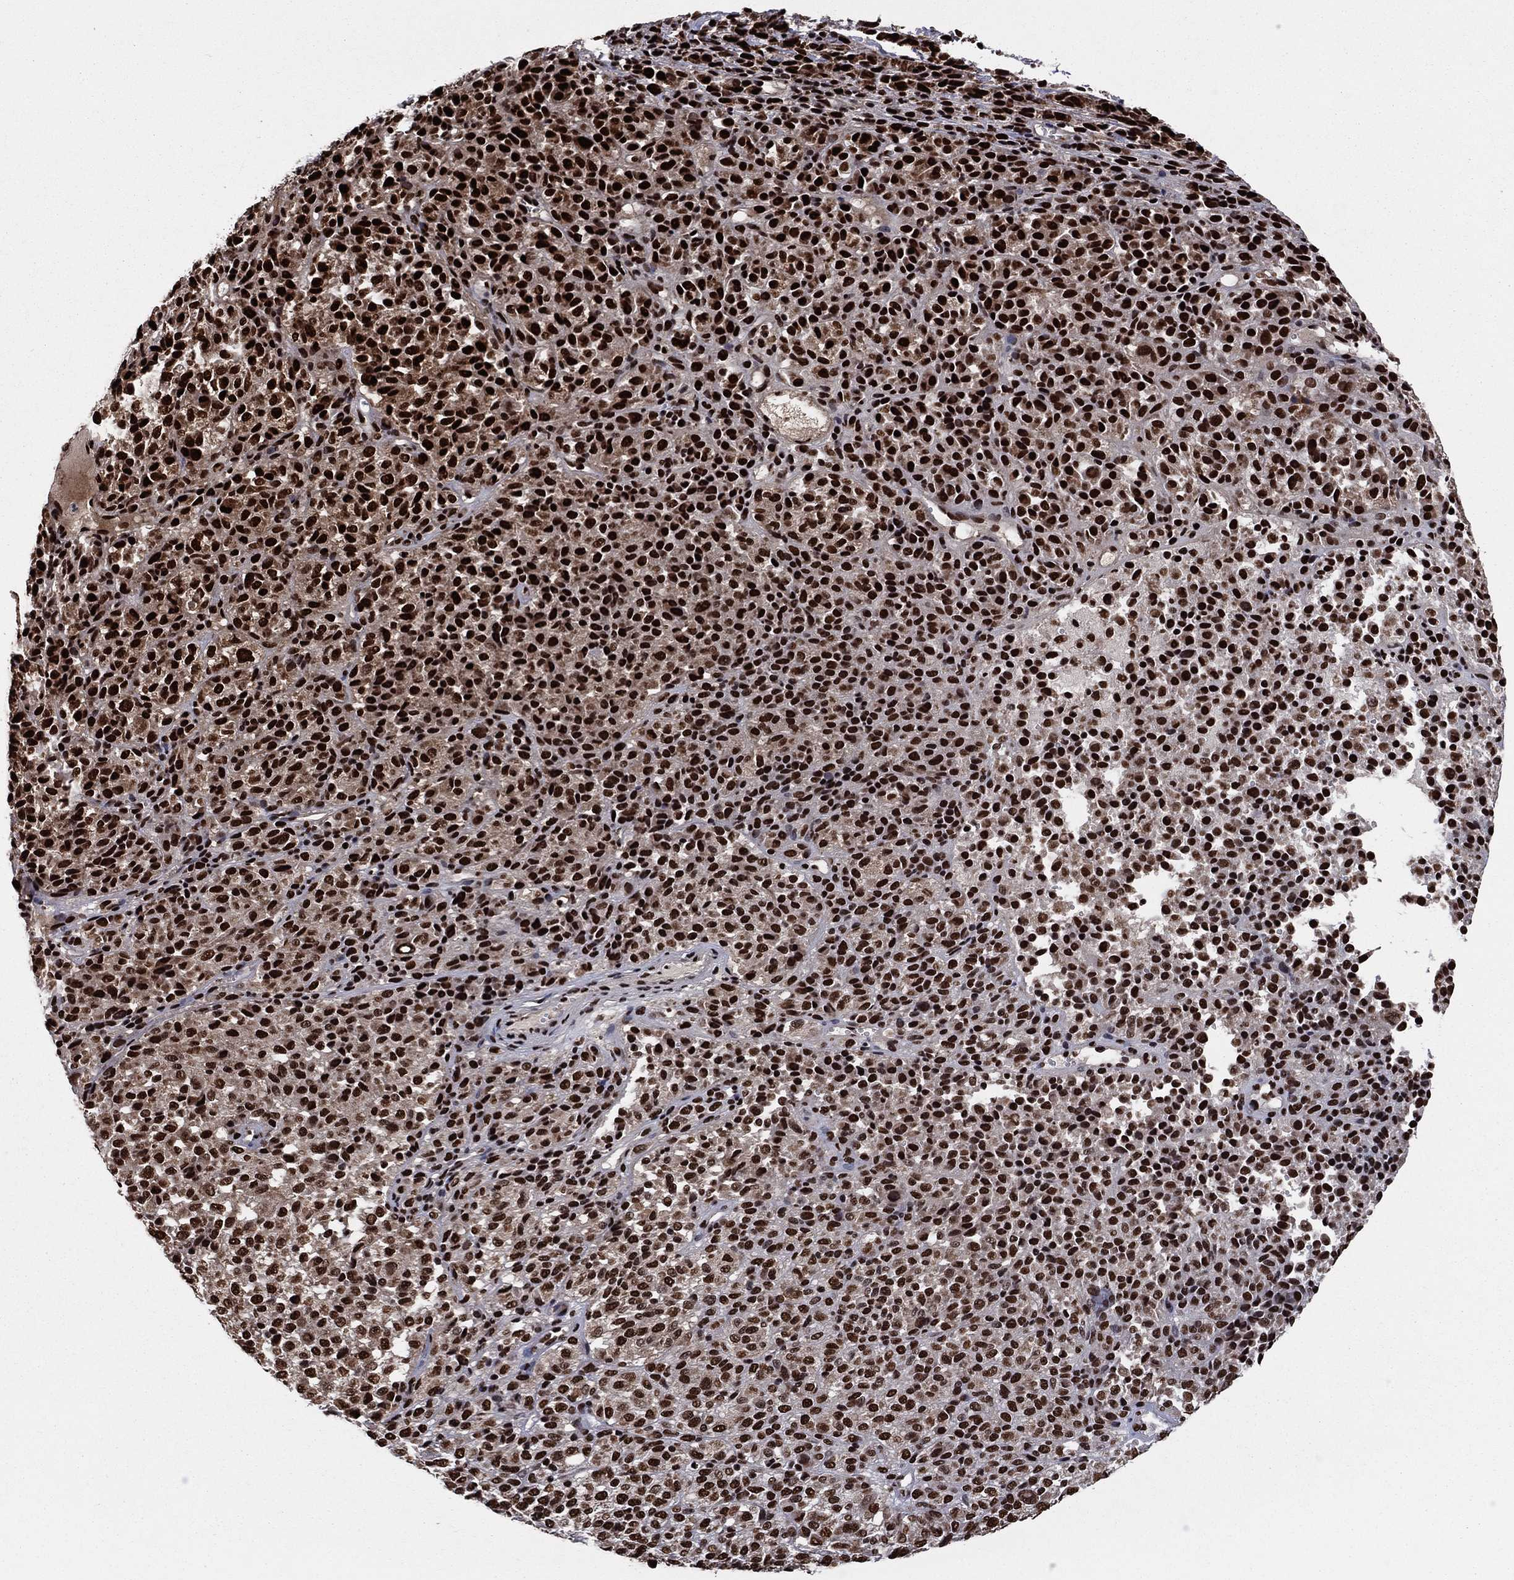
{"staining": {"intensity": "strong", "quantity": ">75%", "location": "nuclear"}, "tissue": "melanoma", "cell_type": "Tumor cells", "image_type": "cancer", "snomed": [{"axis": "morphology", "description": "Malignant melanoma, Metastatic site"}, {"axis": "topography", "description": "Brain"}], "caption": "Immunohistochemical staining of melanoma displays strong nuclear protein staining in about >75% of tumor cells. The protein of interest is stained brown, and the nuclei are stained in blue (DAB IHC with brightfield microscopy, high magnification).", "gene": "TP53BP1", "patient": {"sex": "female", "age": 56}}